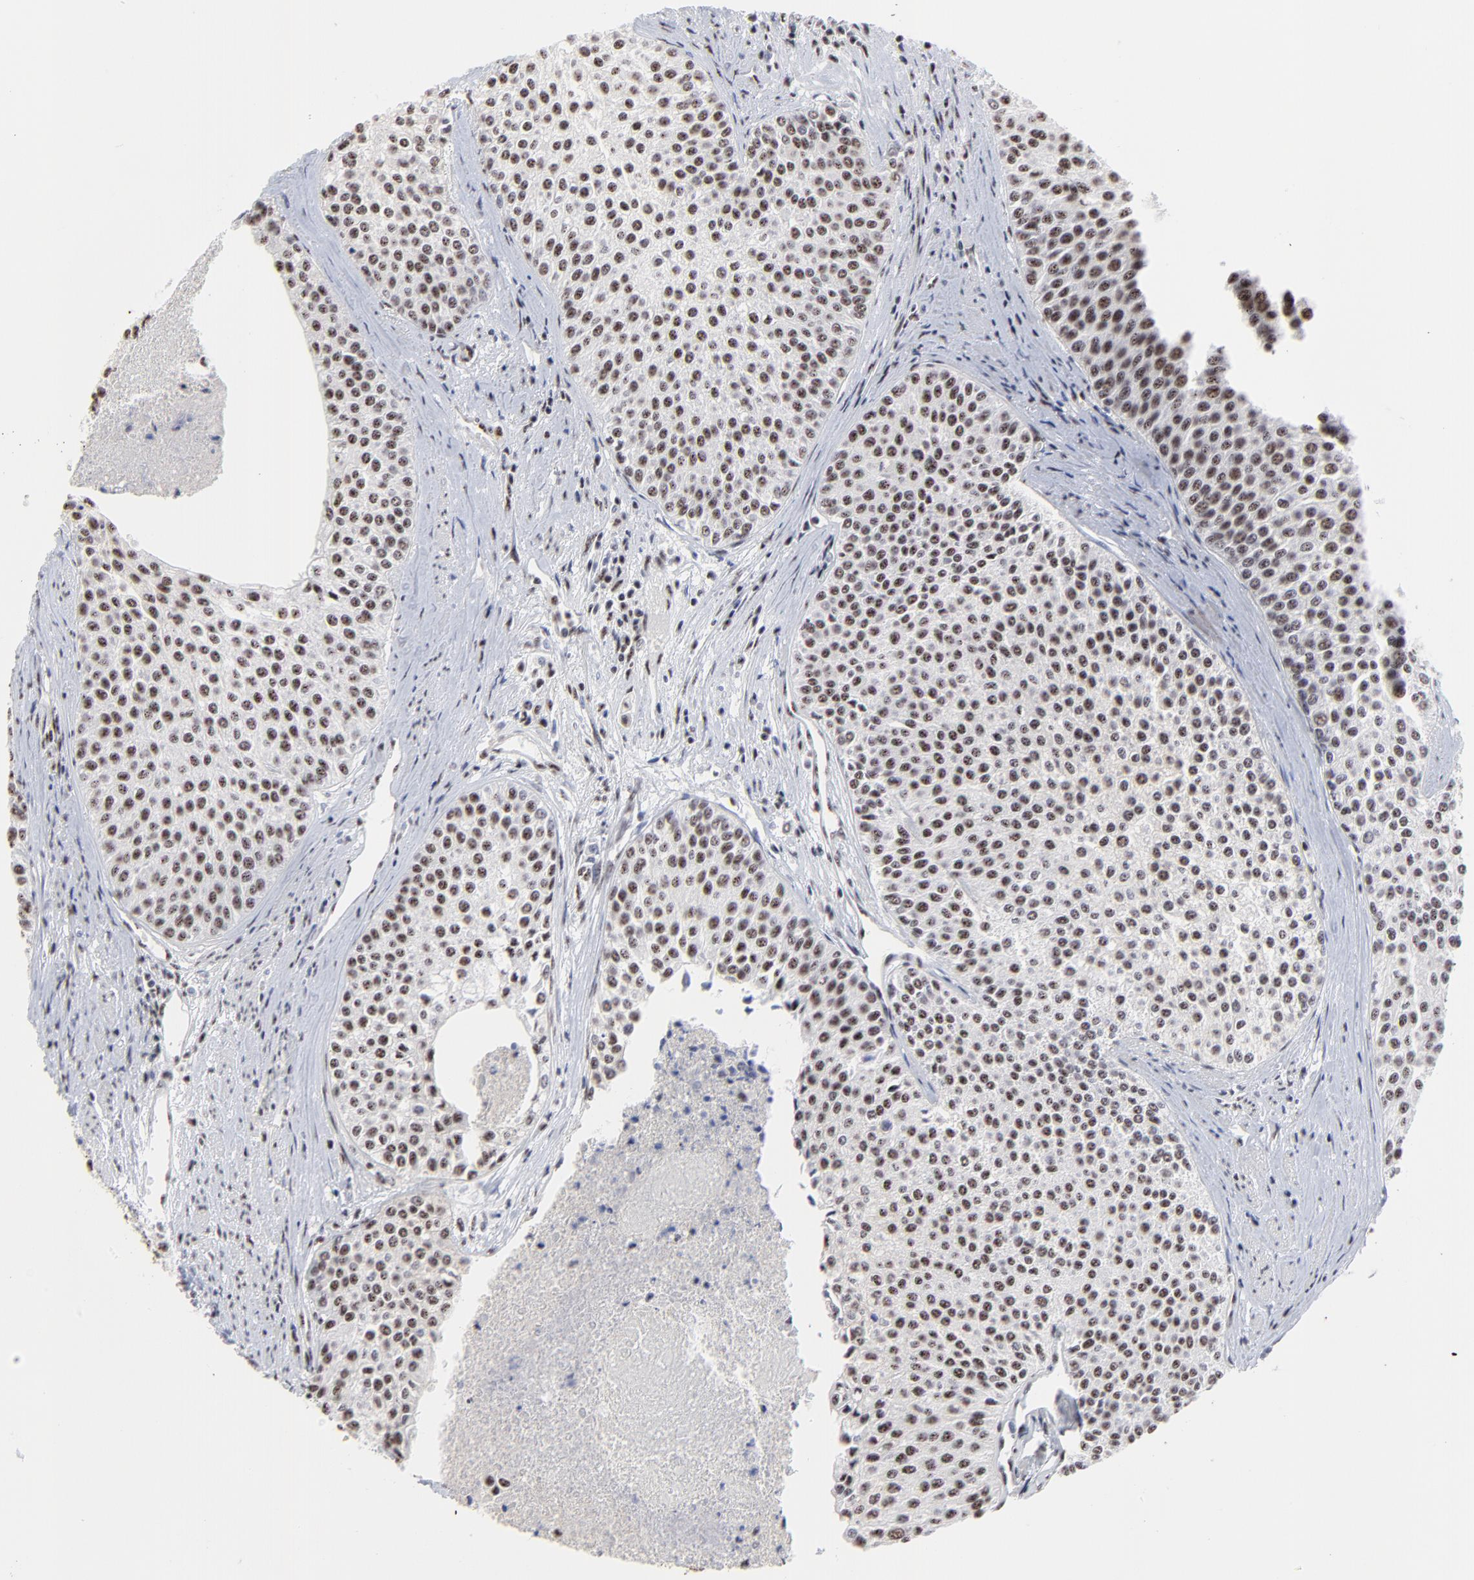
{"staining": {"intensity": "weak", "quantity": ">75%", "location": "nuclear"}, "tissue": "urothelial cancer", "cell_type": "Tumor cells", "image_type": "cancer", "snomed": [{"axis": "morphology", "description": "Urothelial carcinoma, Low grade"}, {"axis": "topography", "description": "Urinary bladder"}], "caption": "Protein staining of urothelial carcinoma (low-grade) tissue exhibits weak nuclear positivity in approximately >75% of tumor cells.", "gene": "MBD4", "patient": {"sex": "female", "age": 73}}